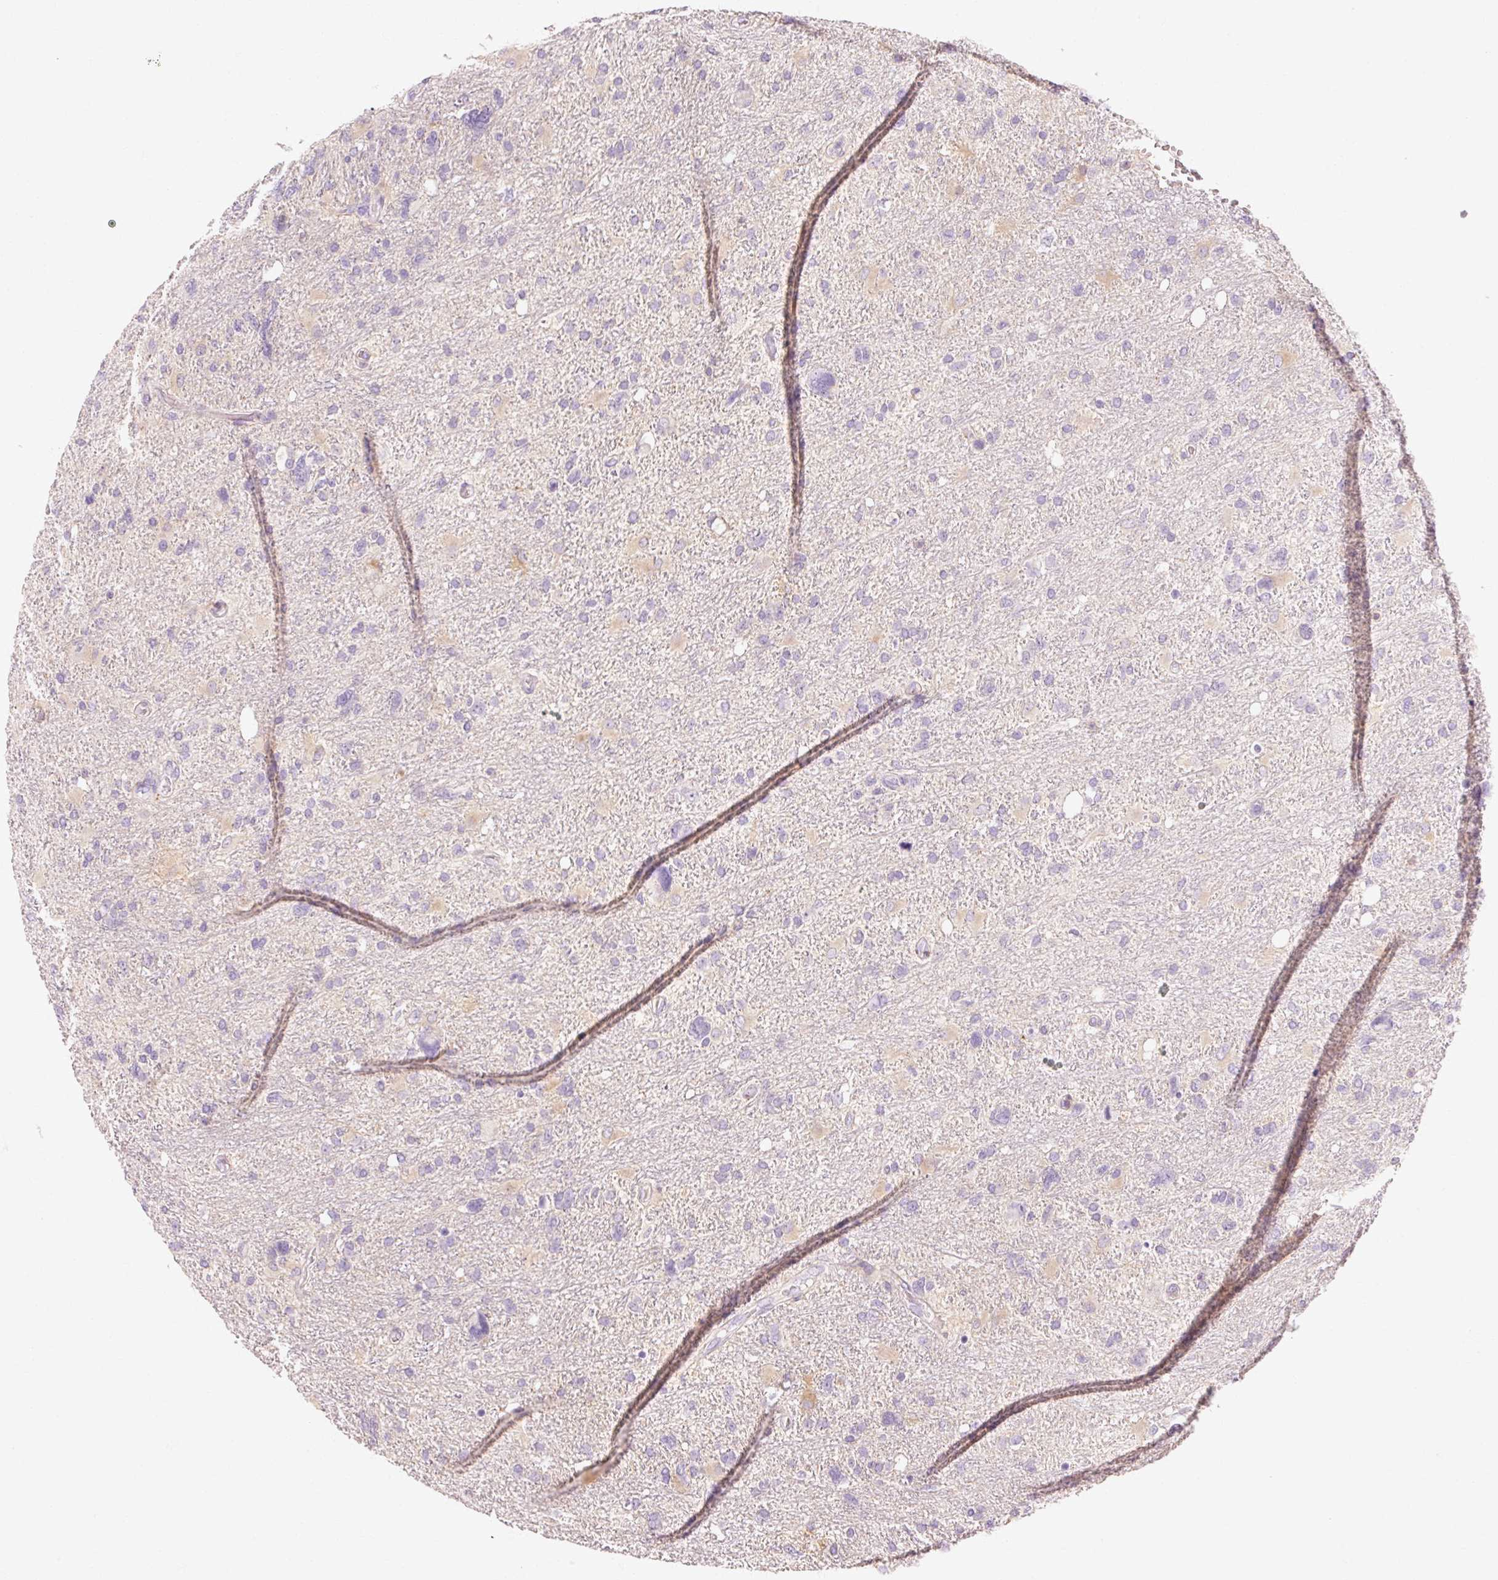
{"staining": {"intensity": "negative", "quantity": "none", "location": "none"}, "tissue": "glioma", "cell_type": "Tumor cells", "image_type": "cancer", "snomed": [{"axis": "morphology", "description": "Glioma, malignant, High grade"}, {"axis": "topography", "description": "Brain"}], "caption": "This is an immunohistochemistry (IHC) histopathology image of human malignant glioma (high-grade). There is no positivity in tumor cells.", "gene": "OR8K1", "patient": {"sex": "male", "age": 61}}